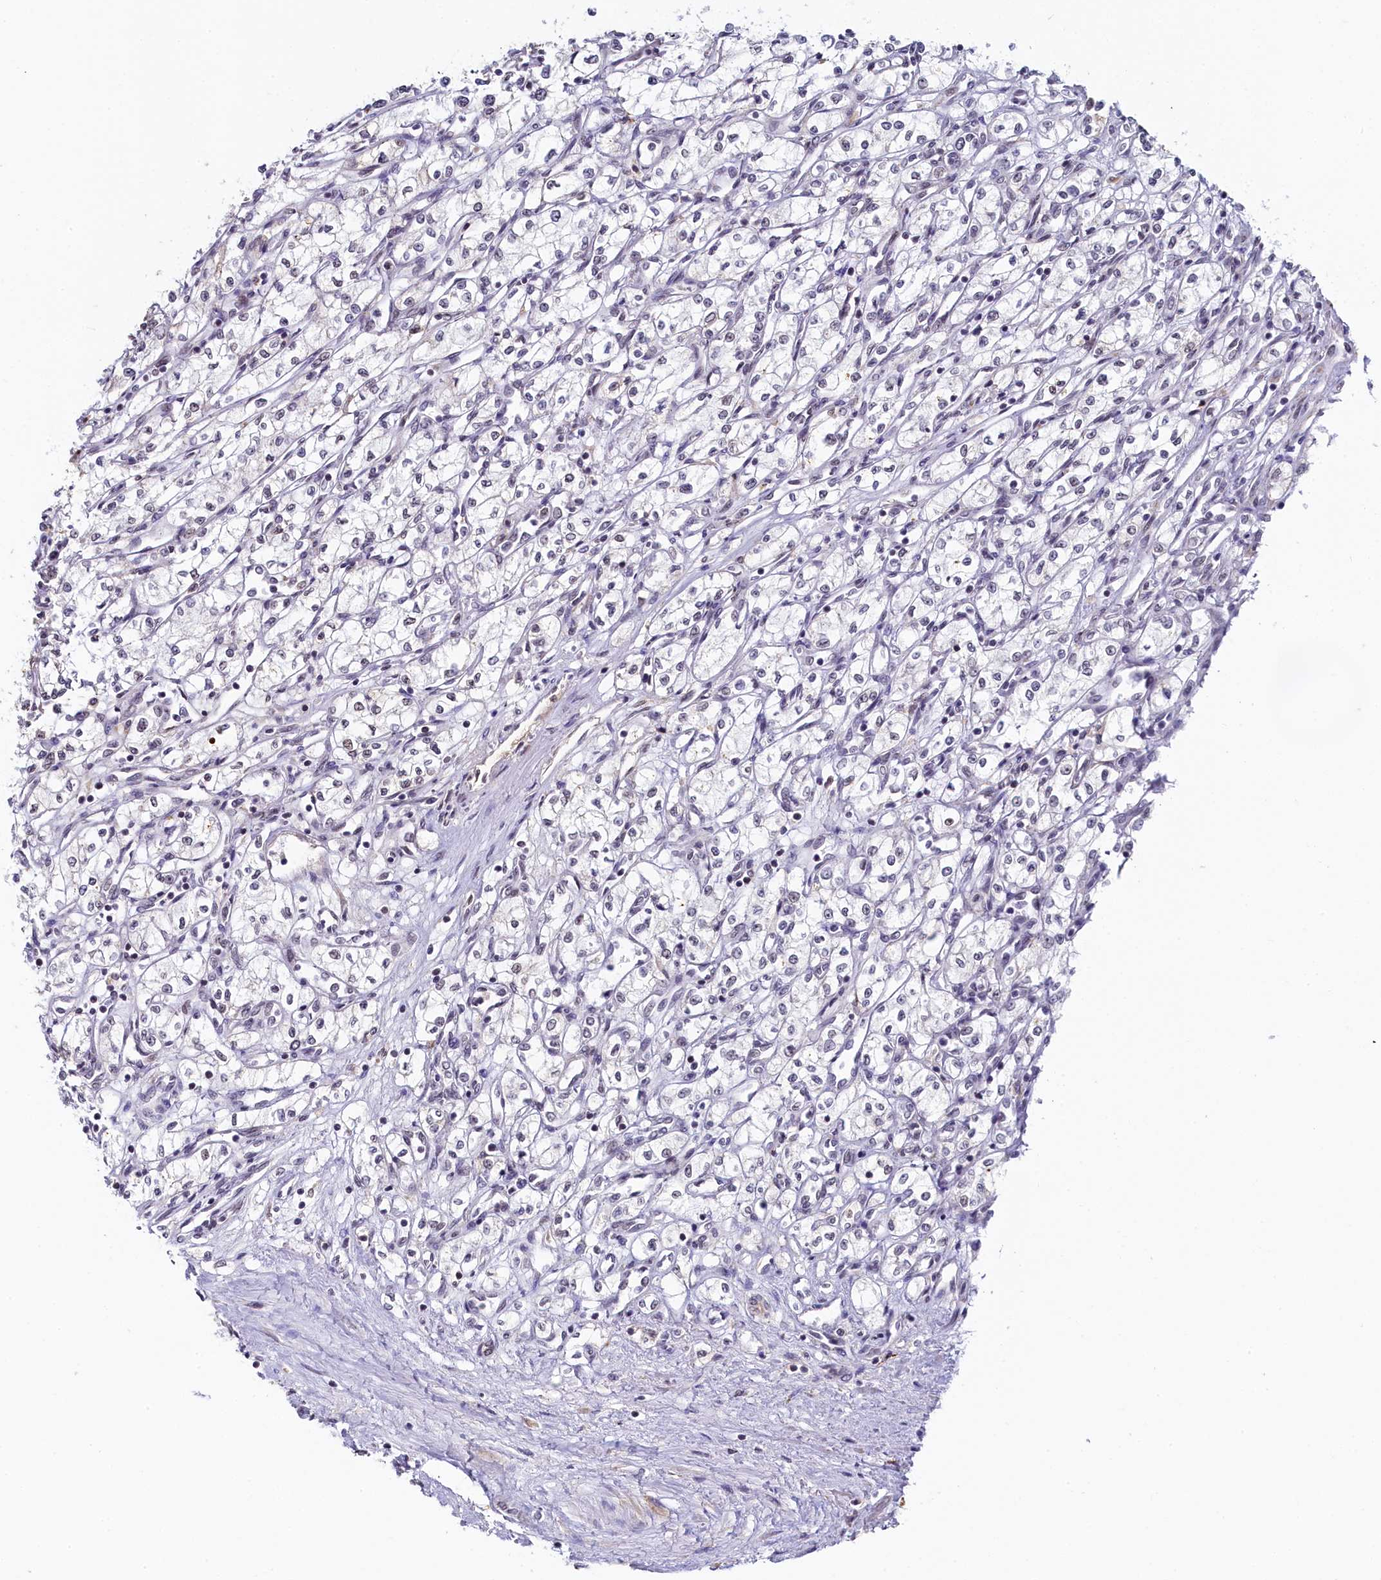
{"staining": {"intensity": "negative", "quantity": "none", "location": "none"}, "tissue": "renal cancer", "cell_type": "Tumor cells", "image_type": "cancer", "snomed": [{"axis": "morphology", "description": "Adenocarcinoma, NOS"}, {"axis": "topography", "description": "Kidney"}], "caption": "Immunohistochemical staining of renal cancer (adenocarcinoma) exhibits no significant positivity in tumor cells.", "gene": "INTS14", "patient": {"sex": "male", "age": 59}}